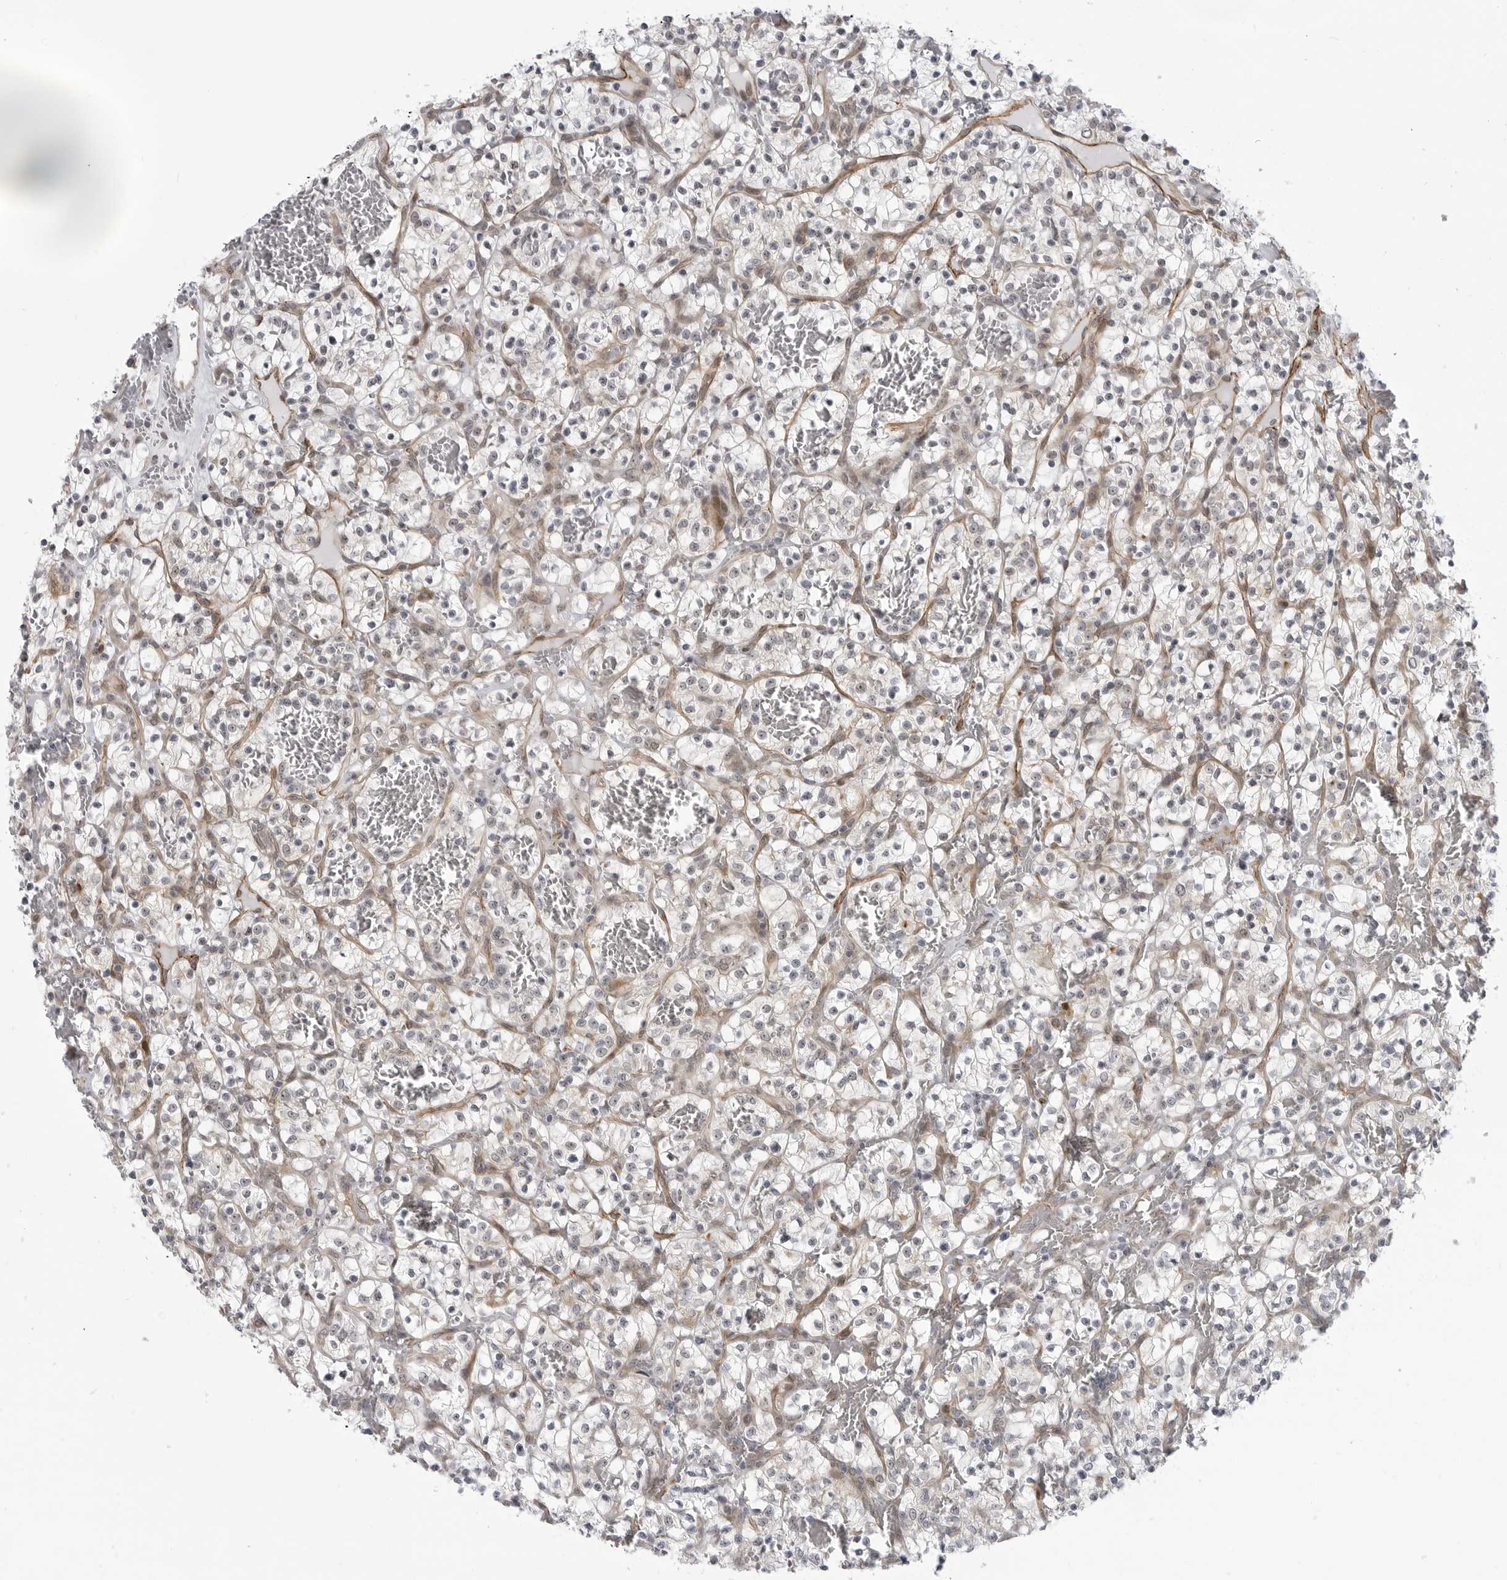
{"staining": {"intensity": "negative", "quantity": "none", "location": "none"}, "tissue": "renal cancer", "cell_type": "Tumor cells", "image_type": "cancer", "snomed": [{"axis": "morphology", "description": "Adenocarcinoma, NOS"}, {"axis": "topography", "description": "Kidney"}], "caption": "The immunohistochemistry (IHC) micrograph has no significant staining in tumor cells of adenocarcinoma (renal) tissue.", "gene": "CEP295NL", "patient": {"sex": "female", "age": 57}}